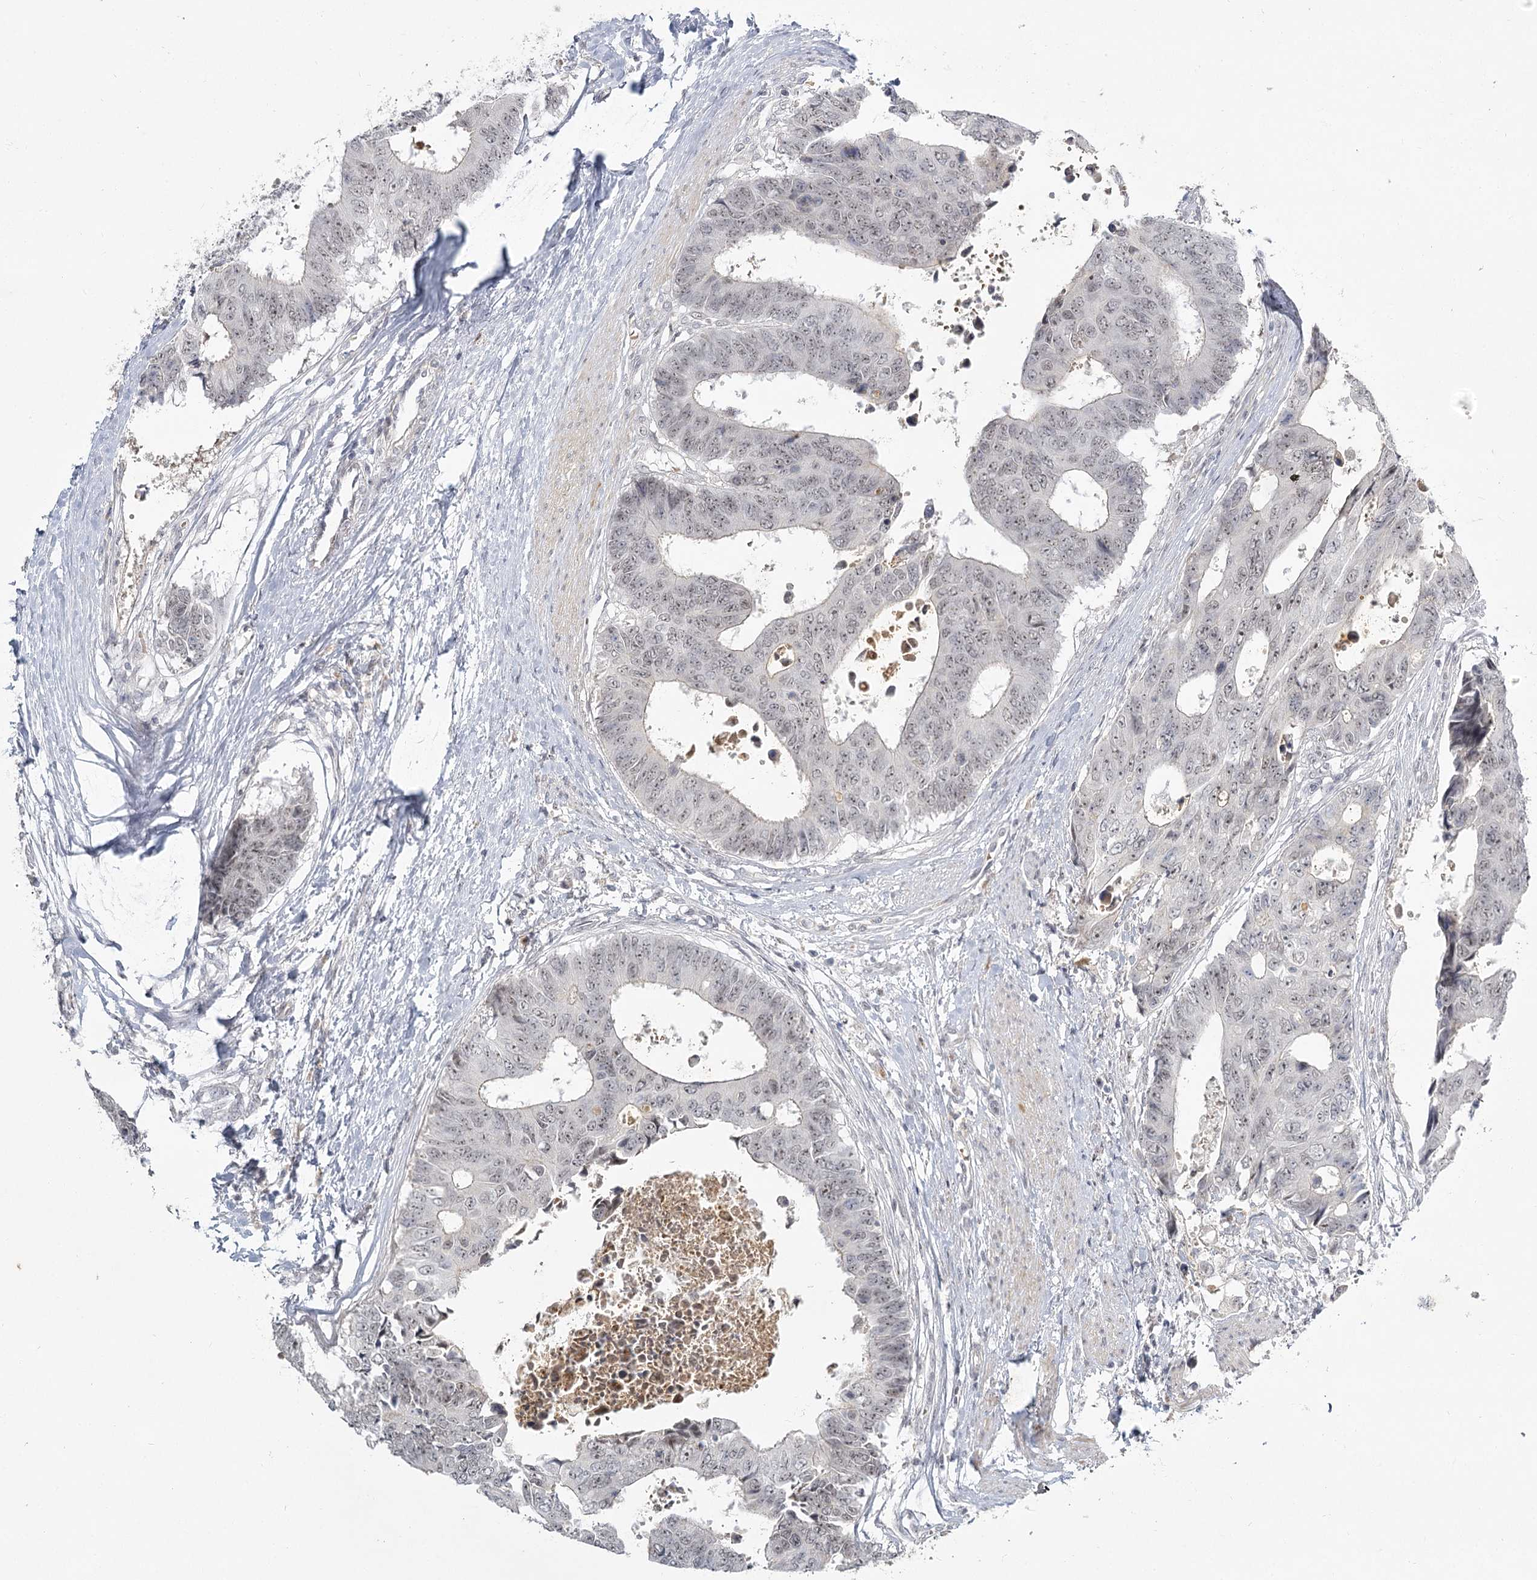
{"staining": {"intensity": "weak", "quantity": "25%-75%", "location": "nuclear"}, "tissue": "colorectal cancer", "cell_type": "Tumor cells", "image_type": "cancer", "snomed": [{"axis": "morphology", "description": "Adenocarcinoma, NOS"}, {"axis": "topography", "description": "Rectum"}], "caption": "High-magnification brightfield microscopy of colorectal cancer stained with DAB (3,3'-diaminobenzidine) (brown) and counterstained with hematoxylin (blue). tumor cells exhibit weak nuclear positivity is appreciated in approximately25%-75% of cells. Nuclei are stained in blue.", "gene": "EXOSC7", "patient": {"sex": "male", "age": 84}}